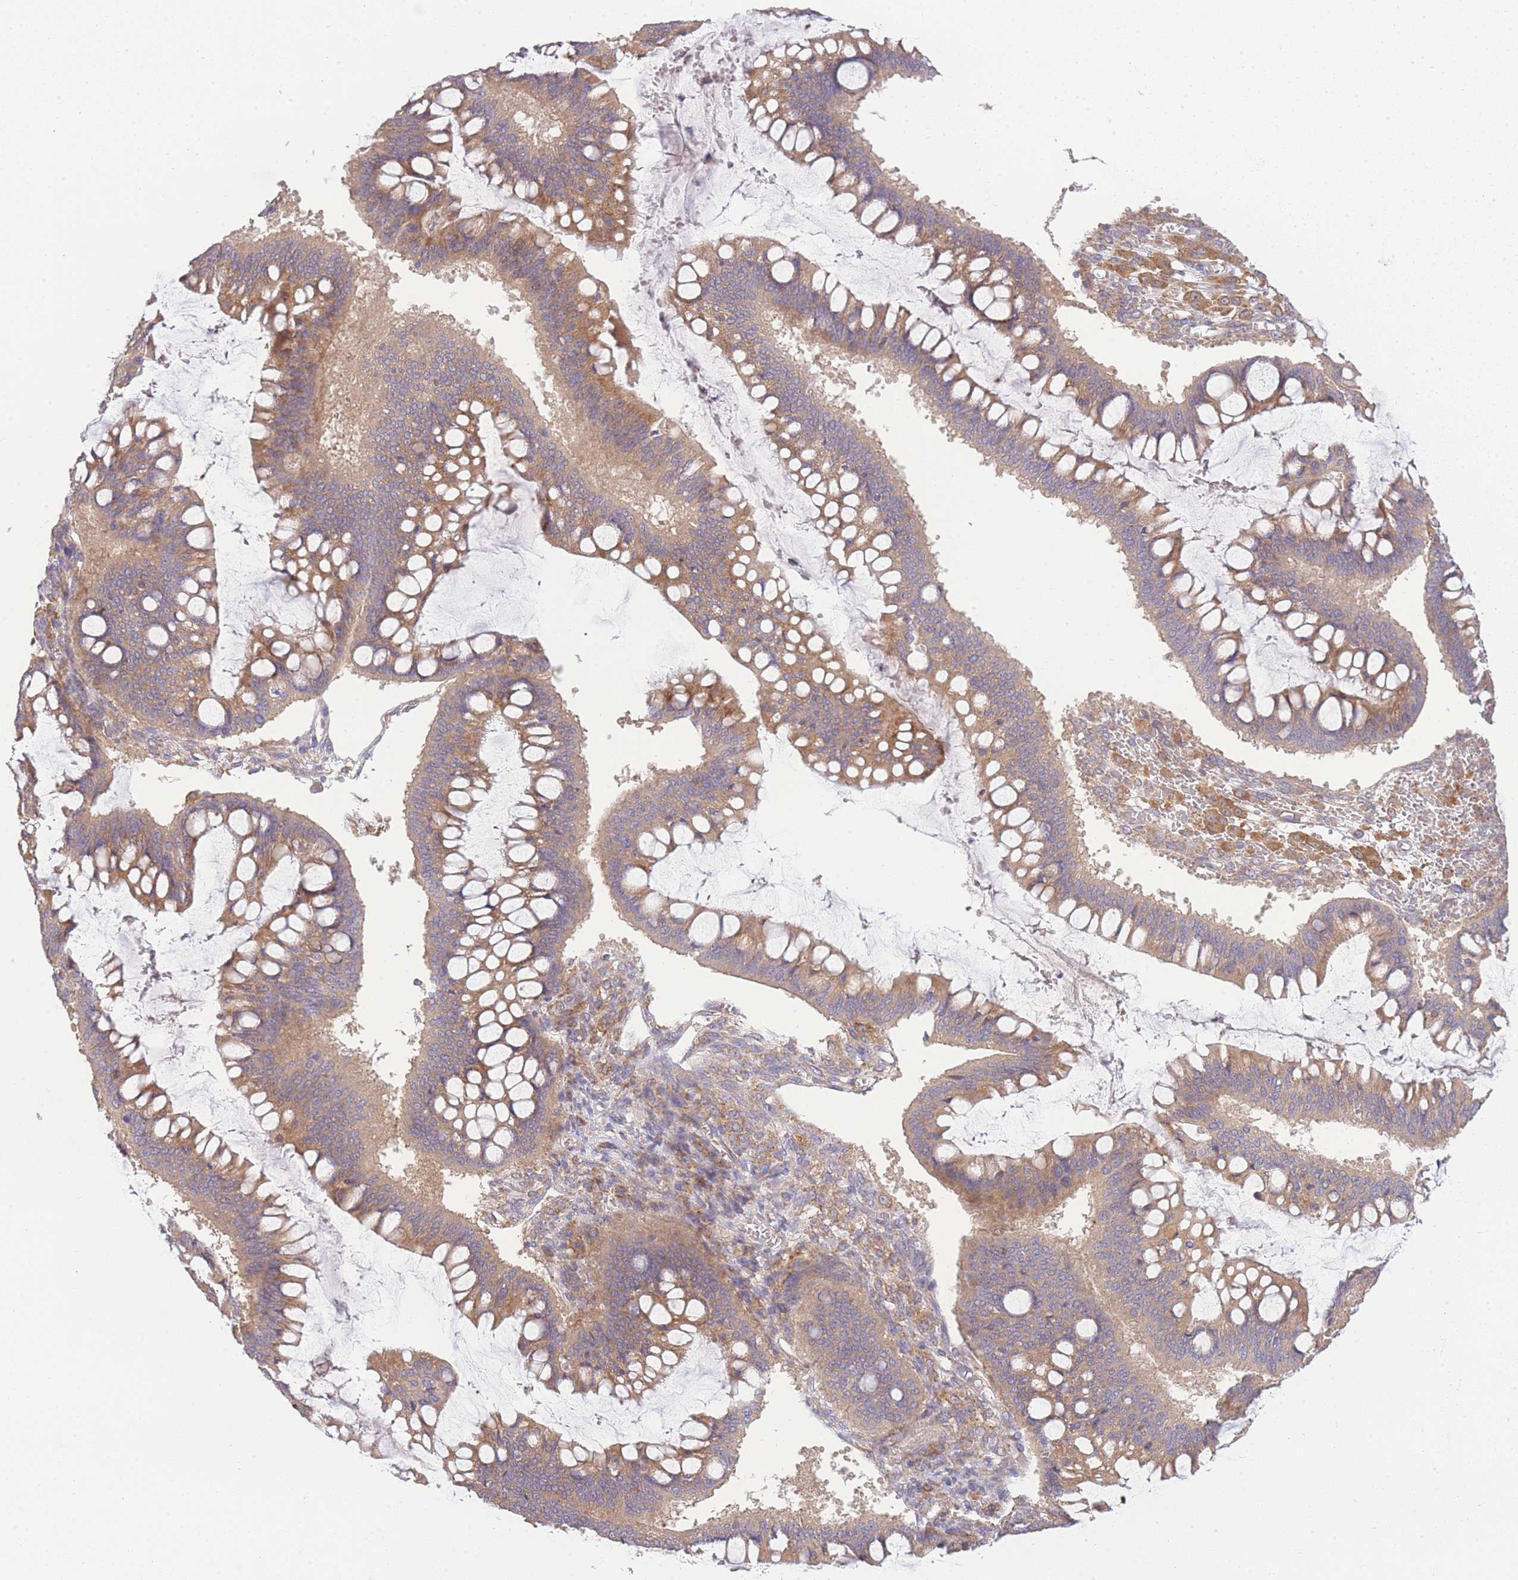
{"staining": {"intensity": "moderate", "quantity": ">75%", "location": "cytoplasmic/membranous"}, "tissue": "ovarian cancer", "cell_type": "Tumor cells", "image_type": "cancer", "snomed": [{"axis": "morphology", "description": "Cystadenocarcinoma, mucinous, NOS"}, {"axis": "topography", "description": "Ovary"}], "caption": "A brown stain shows moderate cytoplasmic/membranous positivity of a protein in mucinous cystadenocarcinoma (ovarian) tumor cells. (DAB IHC, brown staining for protein, blue staining for nuclei).", "gene": "BEX1", "patient": {"sex": "female", "age": 73}}